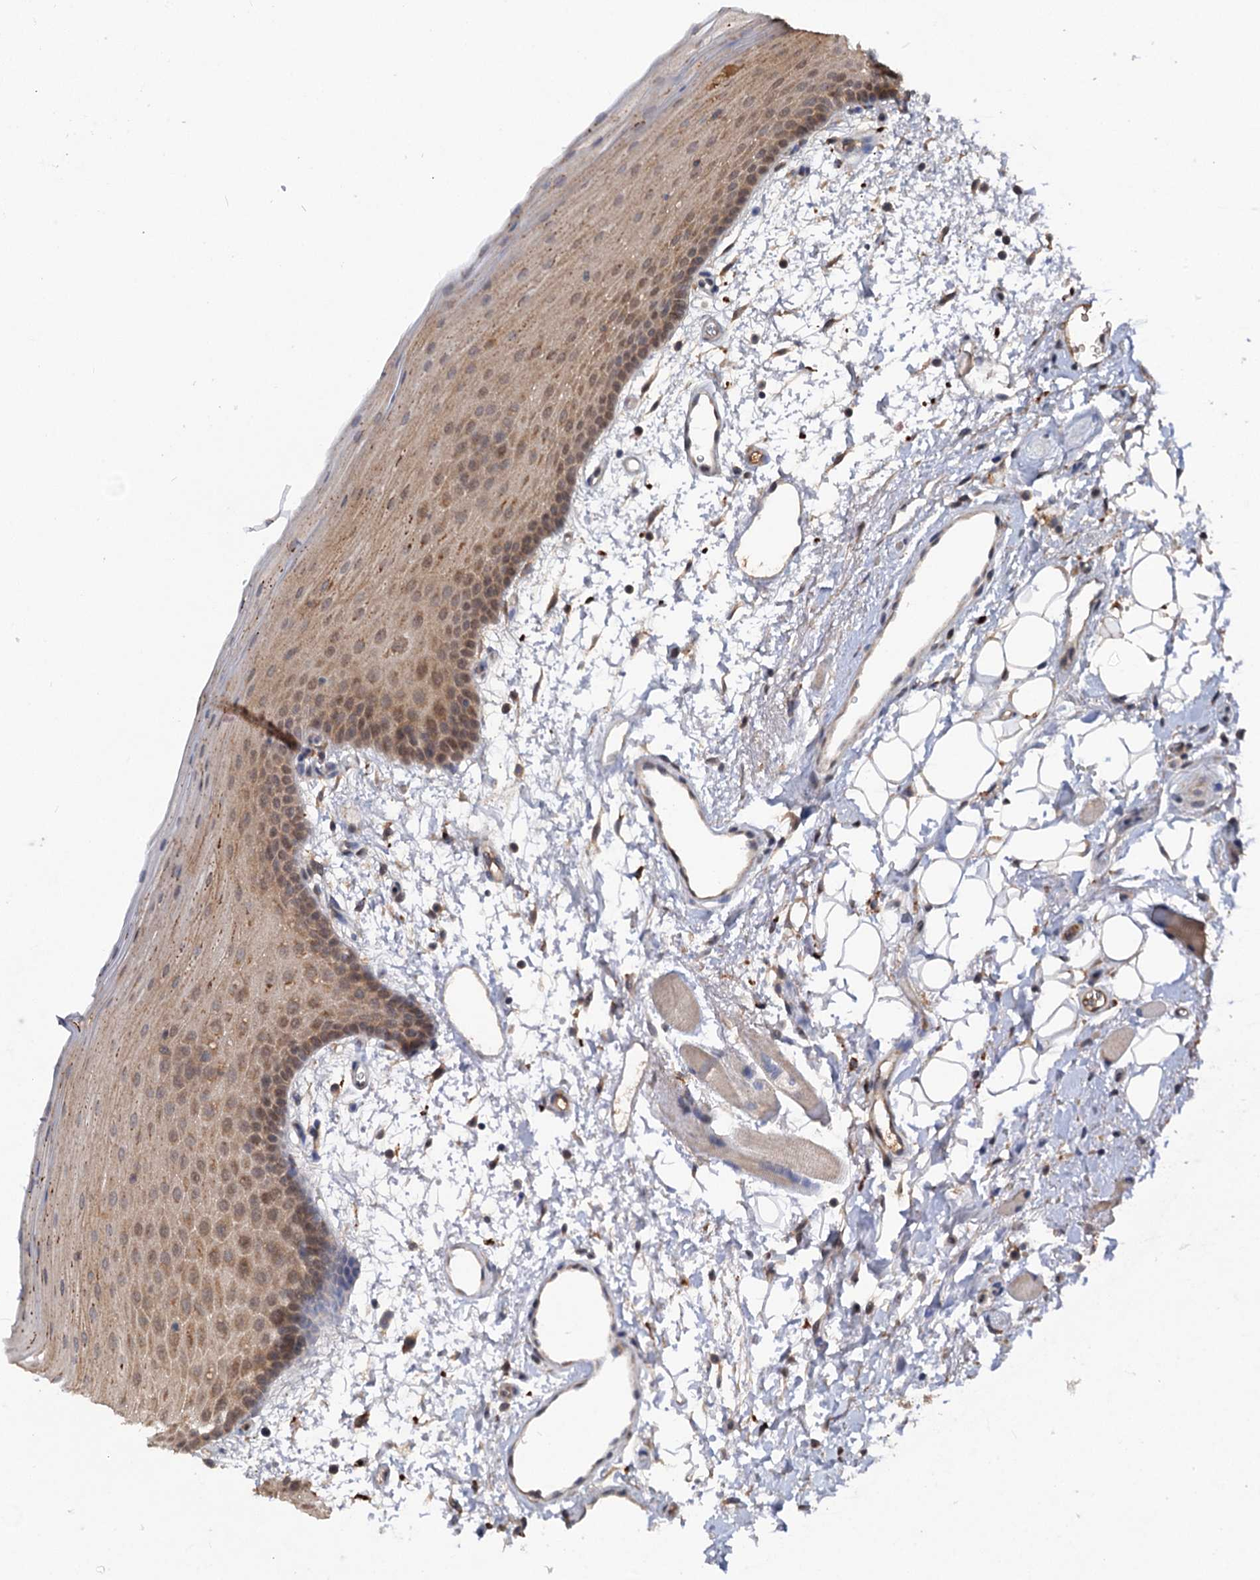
{"staining": {"intensity": "moderate", "quantity": ">75%", "location": "cytoplasmic/membranous,nuclear"}, "tissue": "oral mucosa", "cell_type": "Squamous epithelial cells", "image_type": "normal", "snomed": [{"axis": "morphology", "description": "Normal tissue, NOS"}, {"axis": "topography", "description": "Oral tissue"}], "caption": "Immunohistochemical staining of benign human oral mucosa demonstrates >75% levels of moderate cytoplasmic/membranous,nuclear protein positivity in about >75% of squamous epithelial cells.", "gene": "NUDCD2", "patient": {"sex": "male", "age": 68}}